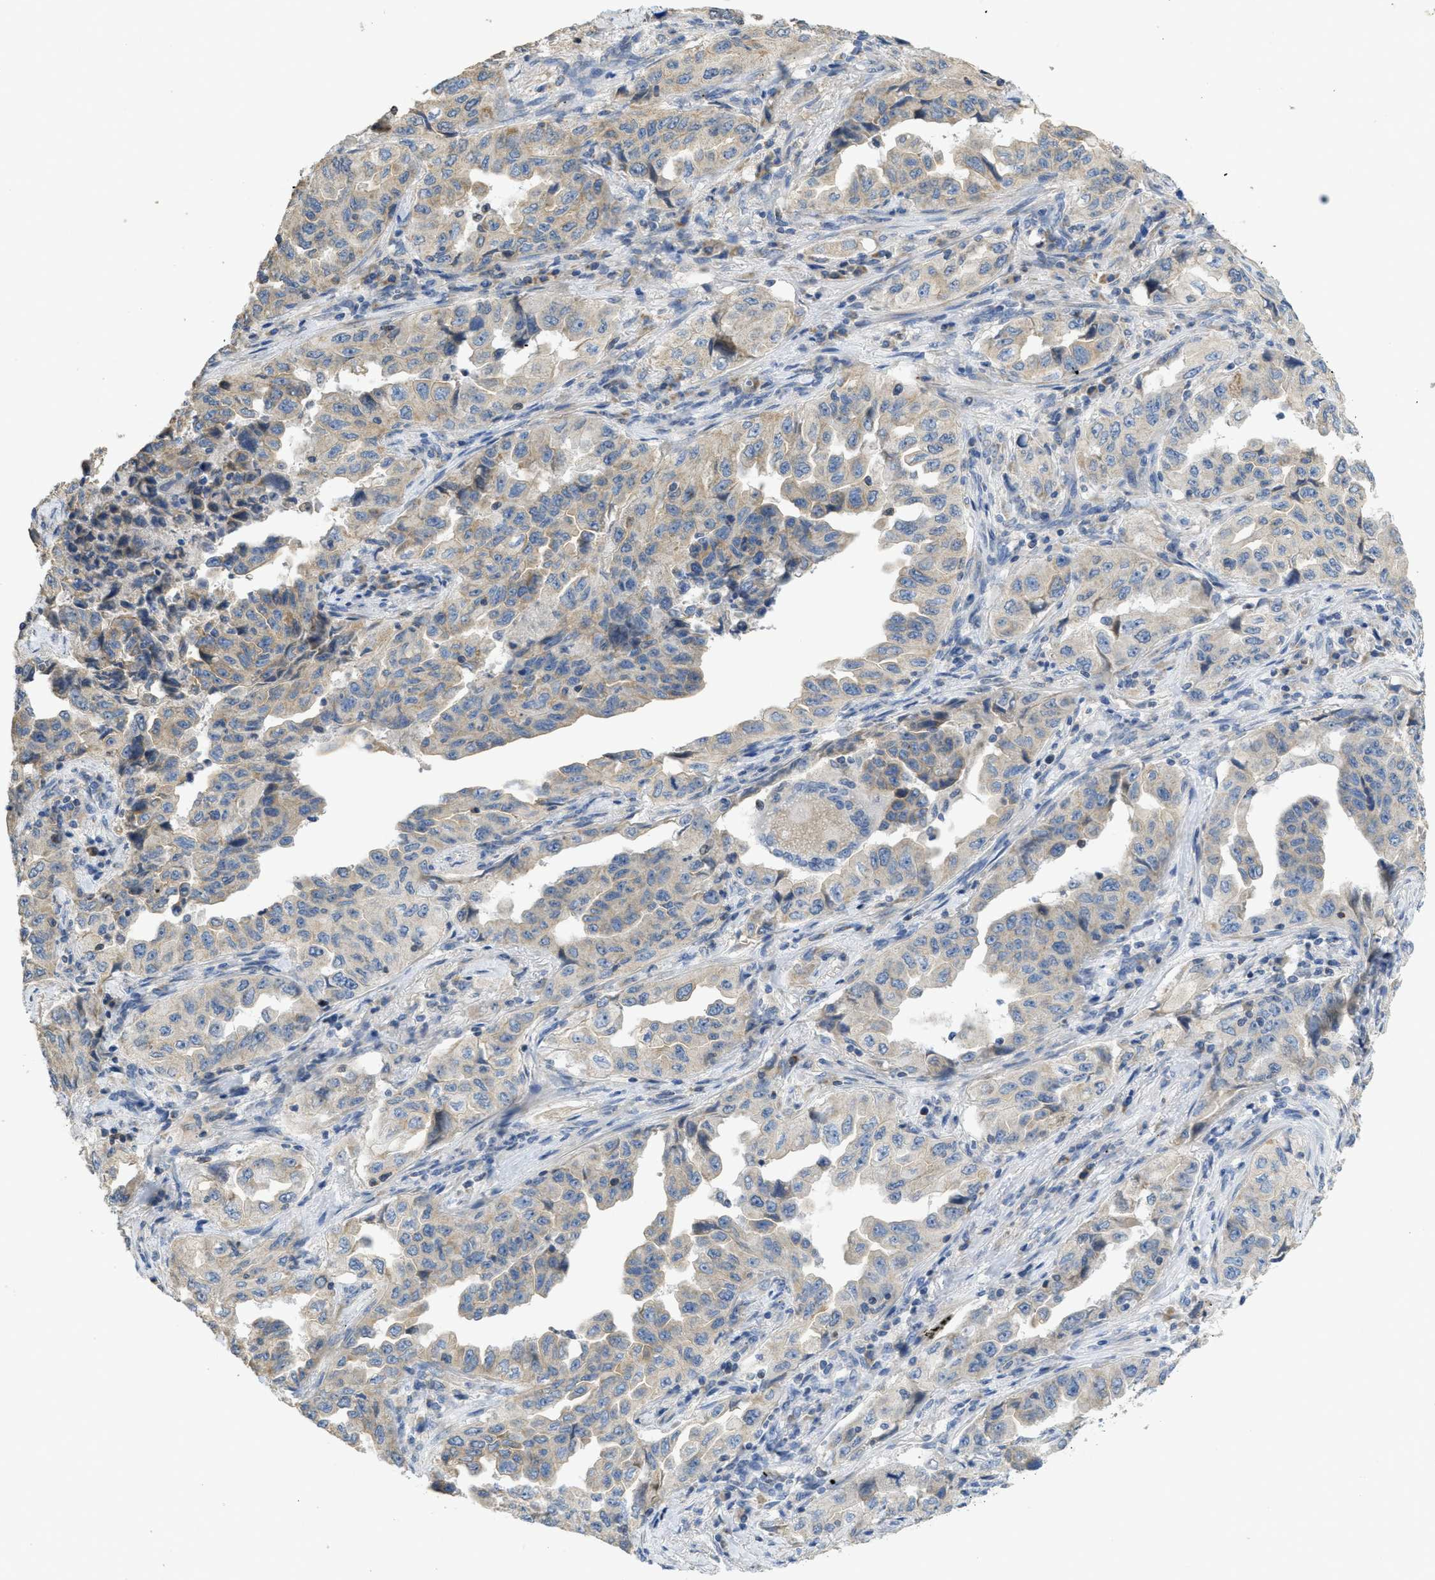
{"staining": {"intensity": "weak", "quantity": ">75%", "location": "cytoplasmic/membranous"}, "tissue": "lung cancer", "cell_type": "Tumor cells", "image_type": "cancer", "snomed": [{"axis": "morphology", "description": "Adenocarcinoma, NOS"}, {"axis": "topography", "description": "Lung"}], "caption": "Protein expression analysis of adenocarcinoma (lung) demonstrates weak cytoplasmic/membranous staining in approximately >75% of tumor cells. Using DAB (brown) and hematoxylin (blue) stains, captured at high magnification using brightfield microscopy.", "gene": "SFXN2", "patient": {"sex": "female", "age": 51}}